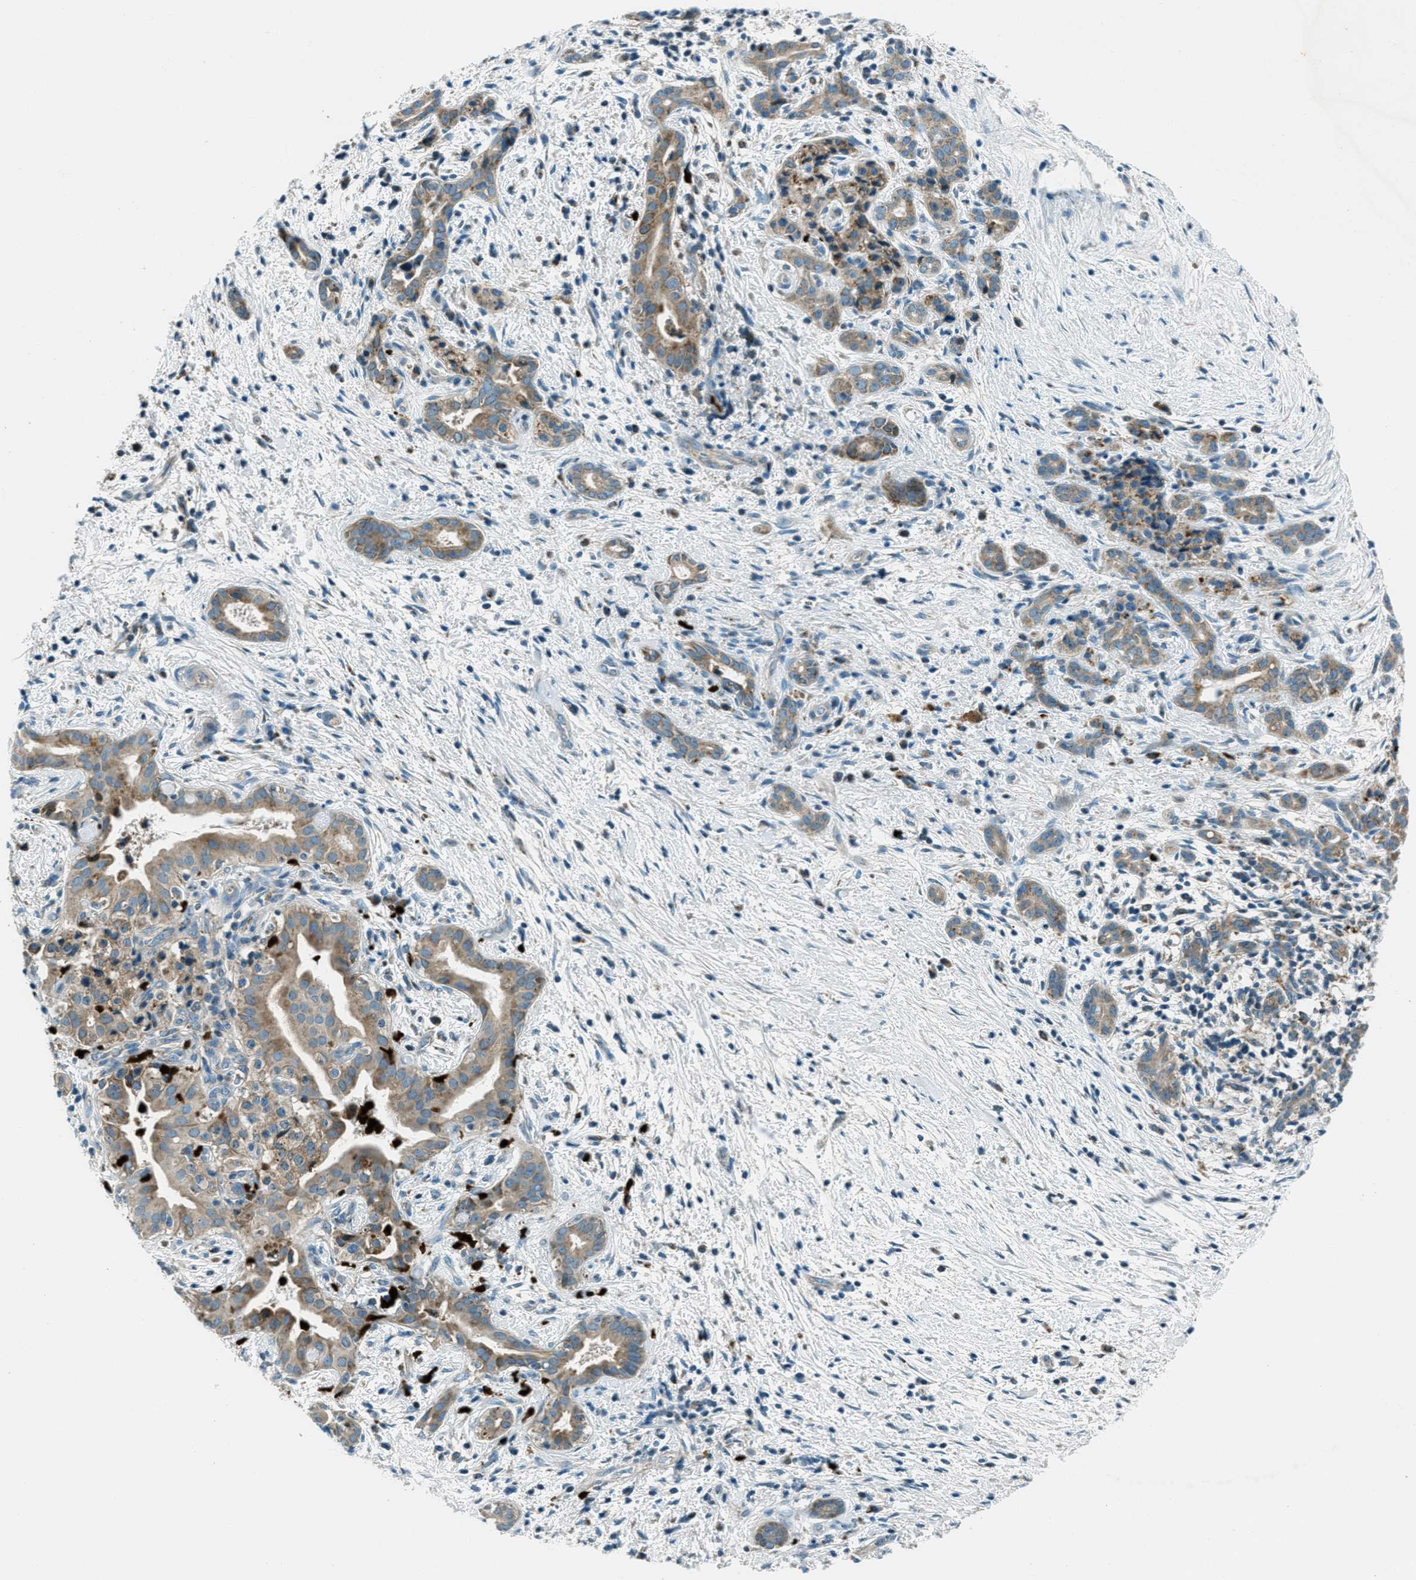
{"staining": {"intensity": "moderate", "quantity": ">75%", "location": "cytoplasmic/membranous"}, "tissue": "pancreatic cancer", "cell_type": "Tumor cells", "image_type": "cancer", "snomed": [{"axis": "morphology", "description": "Adenocarcinoma, NOS"}, {"axis": "topography", "description": "Pancreas"}], "caption": "There is medium levels of moderate cytoplasmic/membranous expression in tumor cells of pancreatic cancer (adenocarcinoma), as demonstrated by immunohistochemical staining (brown color).", "gene": "FAR1", "patient": {"sex": "female", "age": 70}}